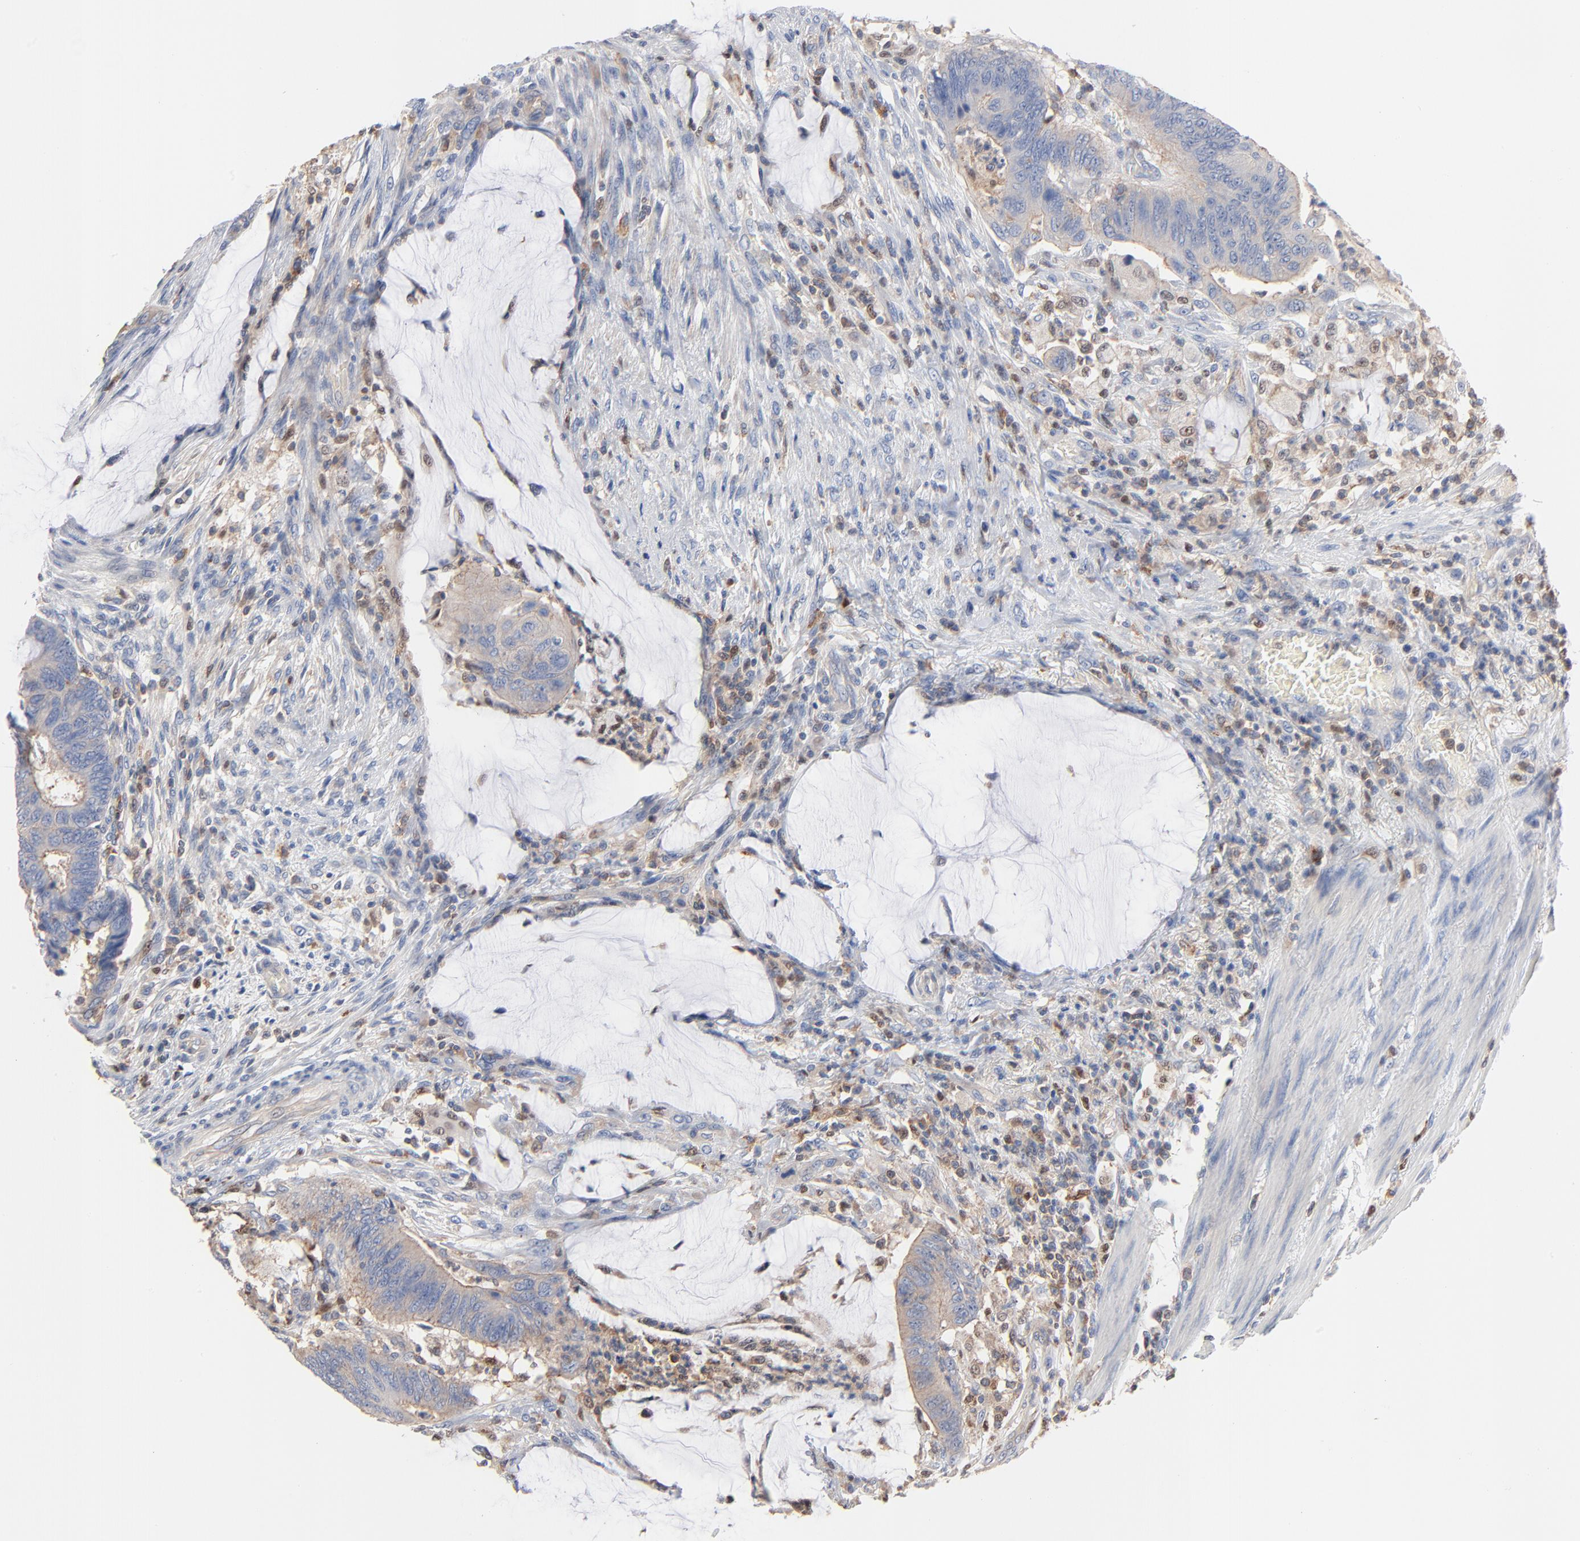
{"staining": {"intensity": "negative", "quantity": "none", "location": "none"}, "tissue": "colorectal cancer", "cell_type": "Tumor cells", "image_type": "cancer", "snomed": [{"axis": "morphology", "description": "Normal tissue, NOS"}, {"axis": "morphology", "description": "Adenocarcinoma, NOS"}, {"axis": "topography", "description": "Rectum"}], "caption": "Tumor cells show no significant expression in colorectal adenocarcinoma.", "gene": "ARHGEF6", "patient": {"sex": "male", "age": 92}}